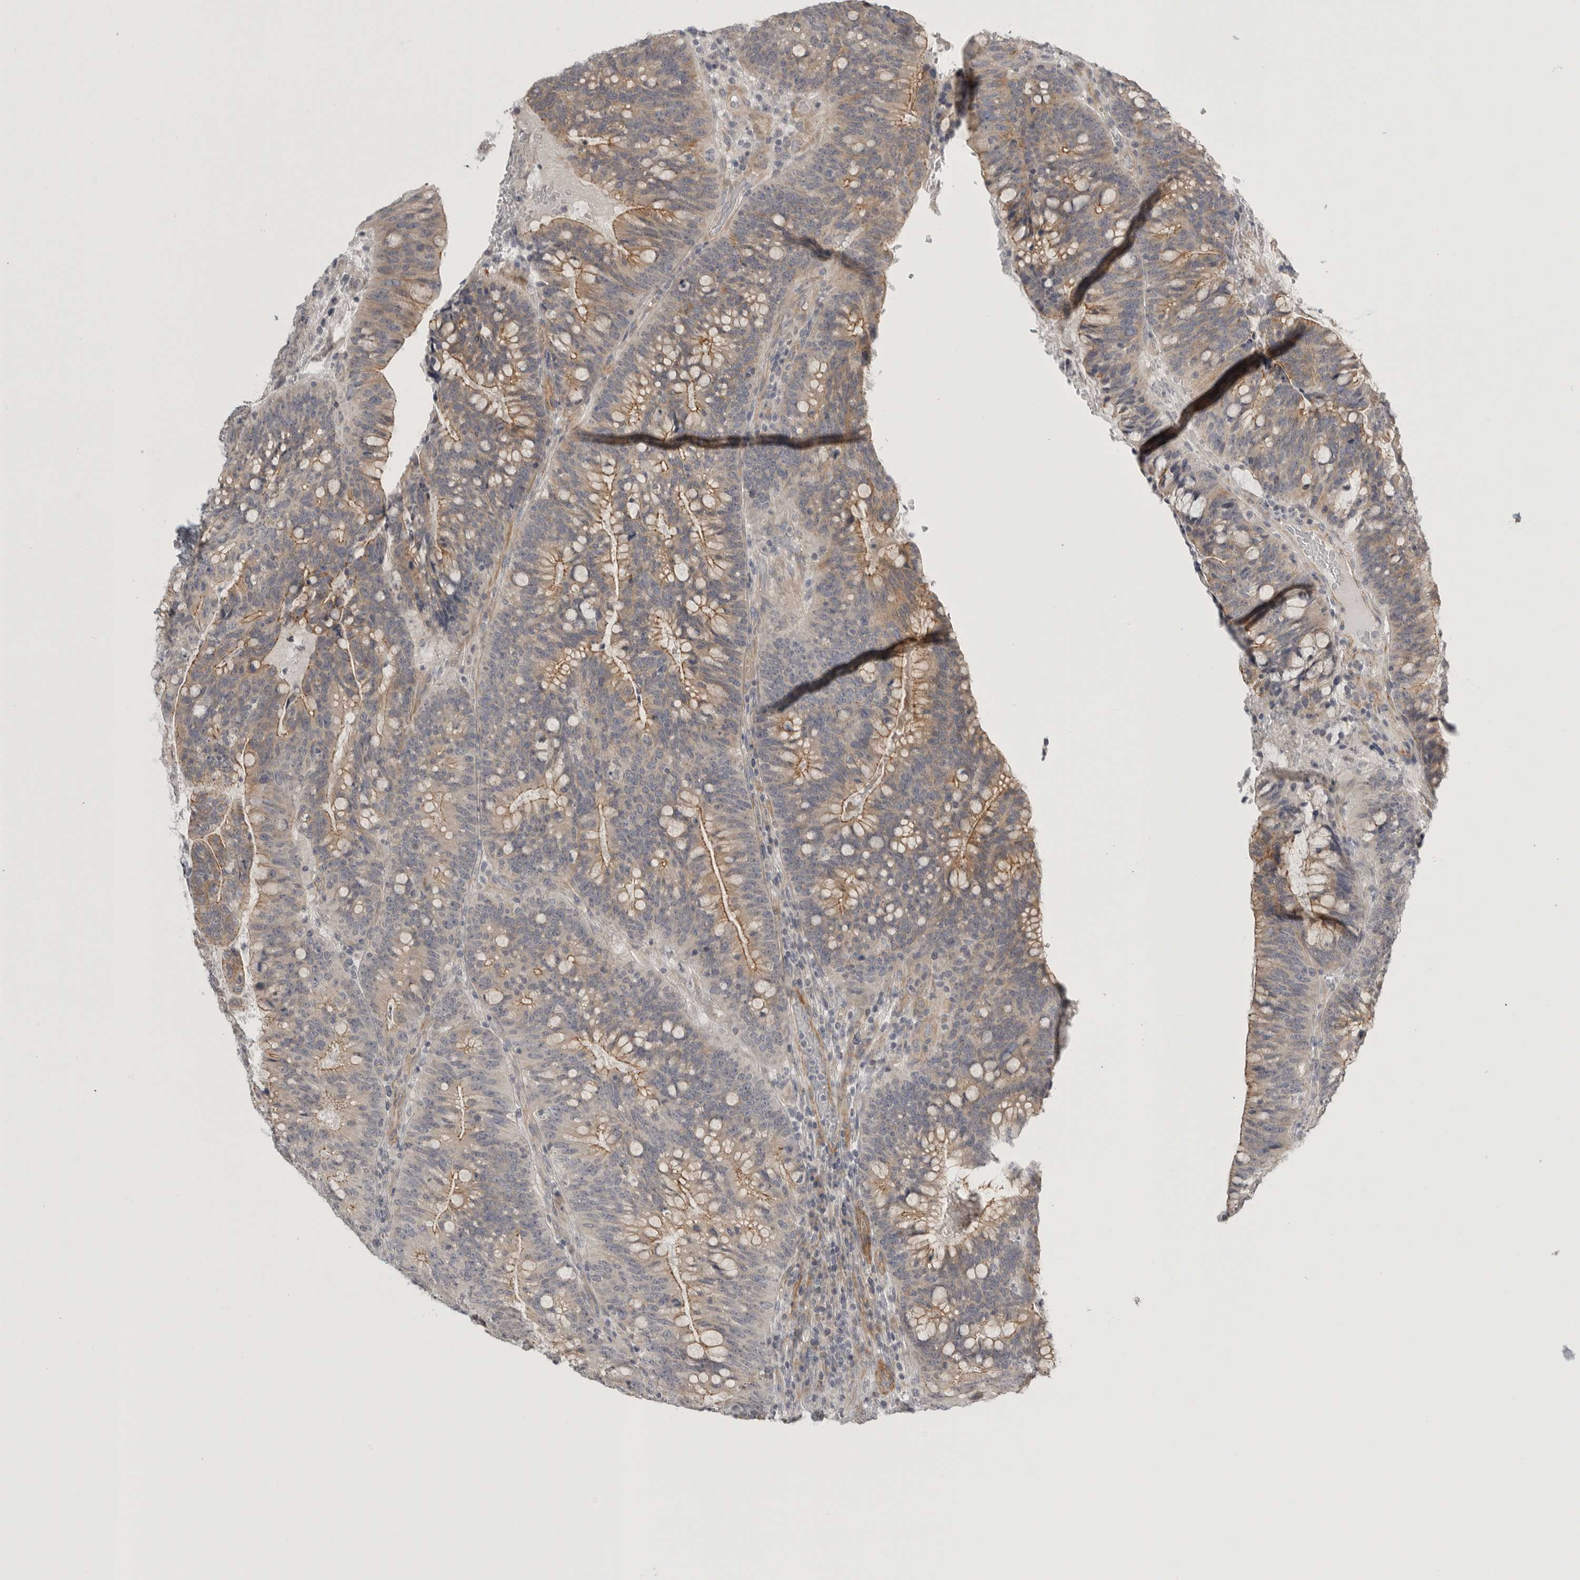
{"staining": {"intensity": "weak", "quantity": "<25%", "location": "cytoplasmic/membranous"}, "tissue": "colorectal cancer", "cell_type": "Tumor cells", "image_type": "cancer", "snomed": [{"axis": "morphology", "description": "Adenocarcinoma, NOS"}, {"axis": "topography", "description": "Colon"}], "caption": "This image is of colorectal cancer (adenocarcinoma) stained with immunohistochemistry to label a protein in brown with the nuclei are counter-stained blue. There is no expression in tumor cells.", "gene": "STAB2", "patient": {"sex": "female", "age": 66}}